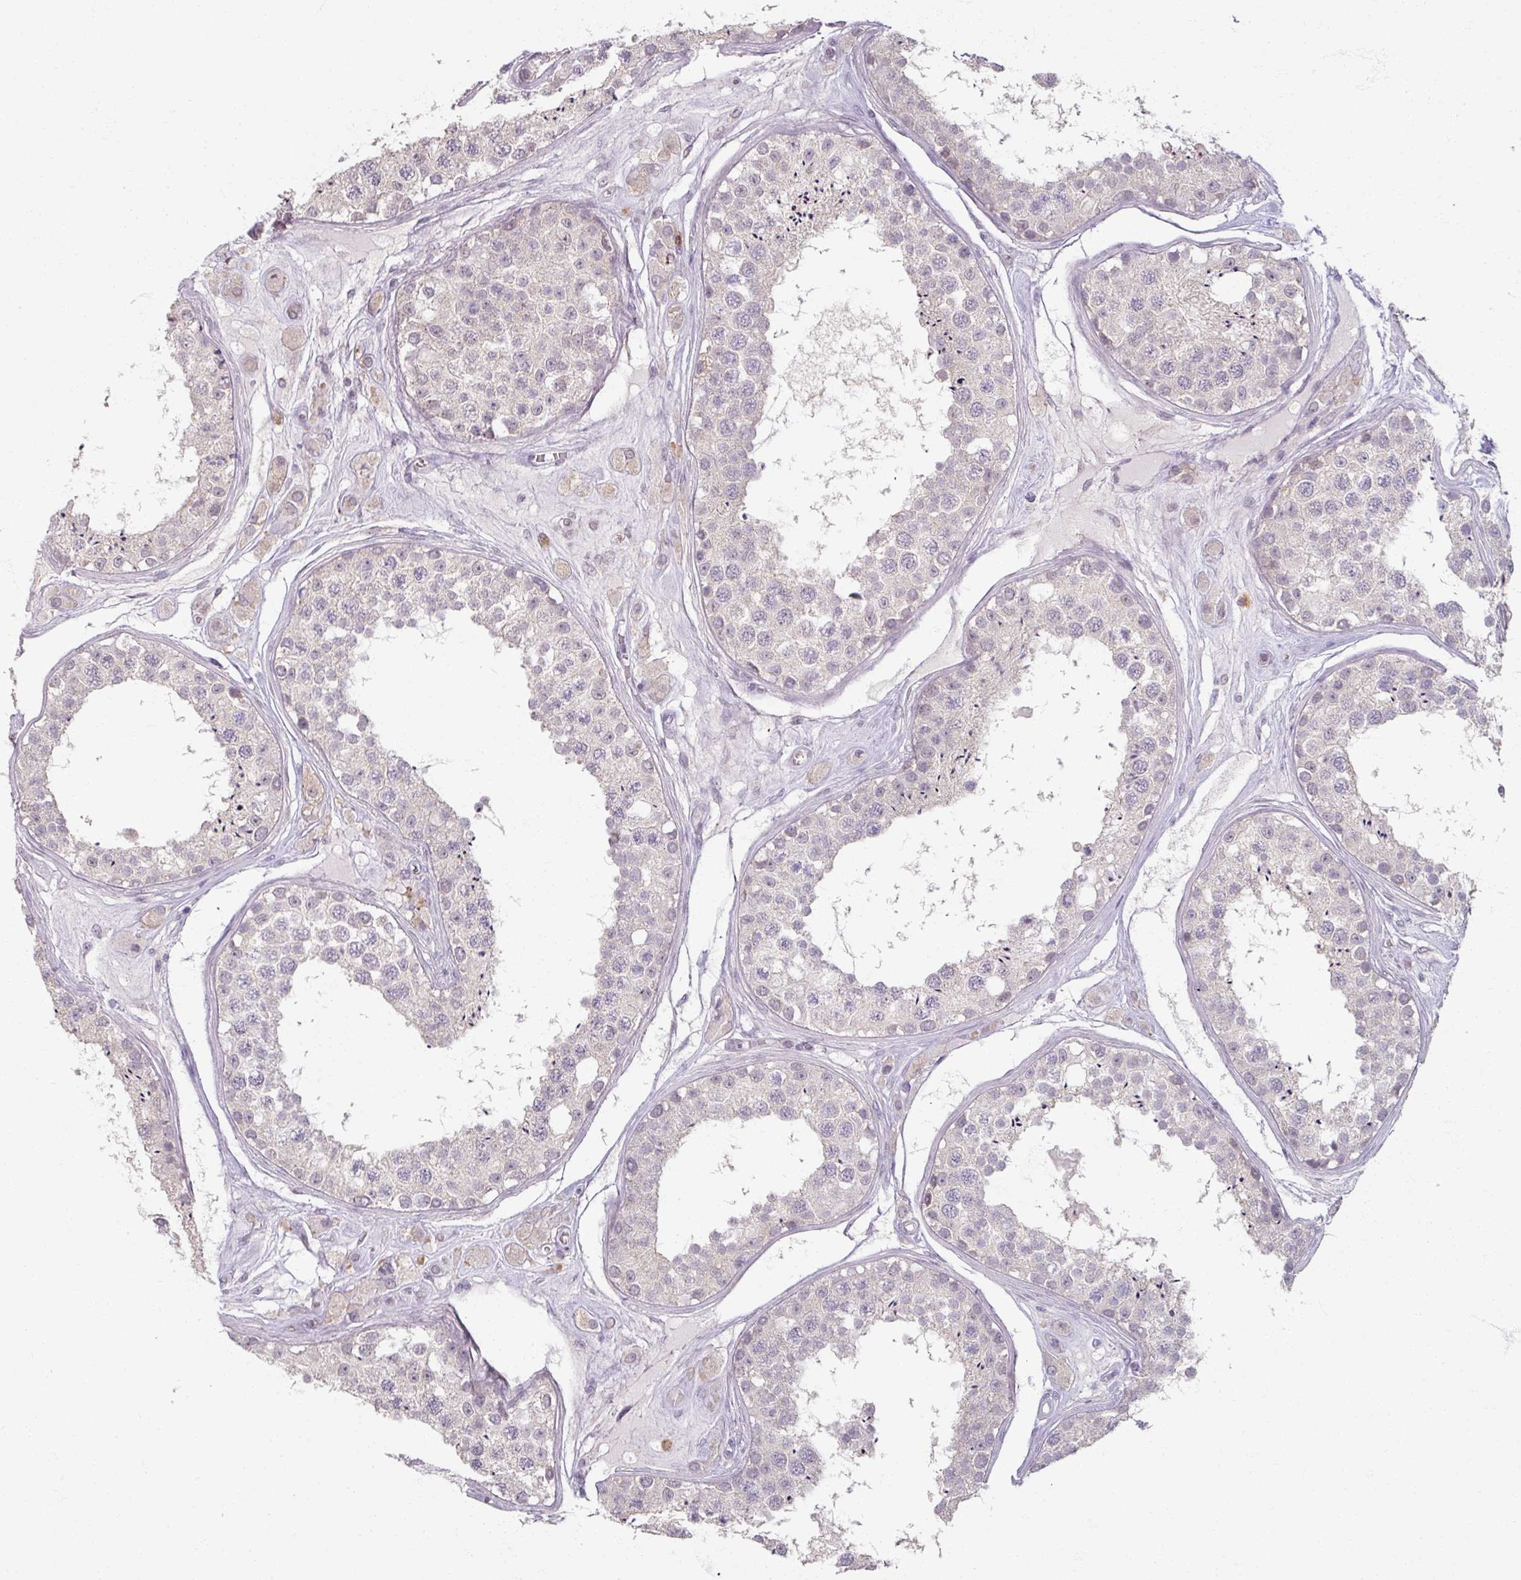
{"staining": {"intensity": "negative", "quantity": "none", "location": "none"}, "tissue": "testis", "cell_type": "Cells in seminiferous ducts", "image_type": "normal", "snomed": [{"axis": "morphology", "description": "Normal tissue, NOS"}, {"axis": "topography", "description": "Testis"}], "caption": "IHC micrograph of unremarkable testis stained for a protein (brown), which shows no positivity in cells in seminiferous ducts. Nuclei are stained in blue.", "gene": "SOX11", "patient": {"sex": "male", "age": 25}}